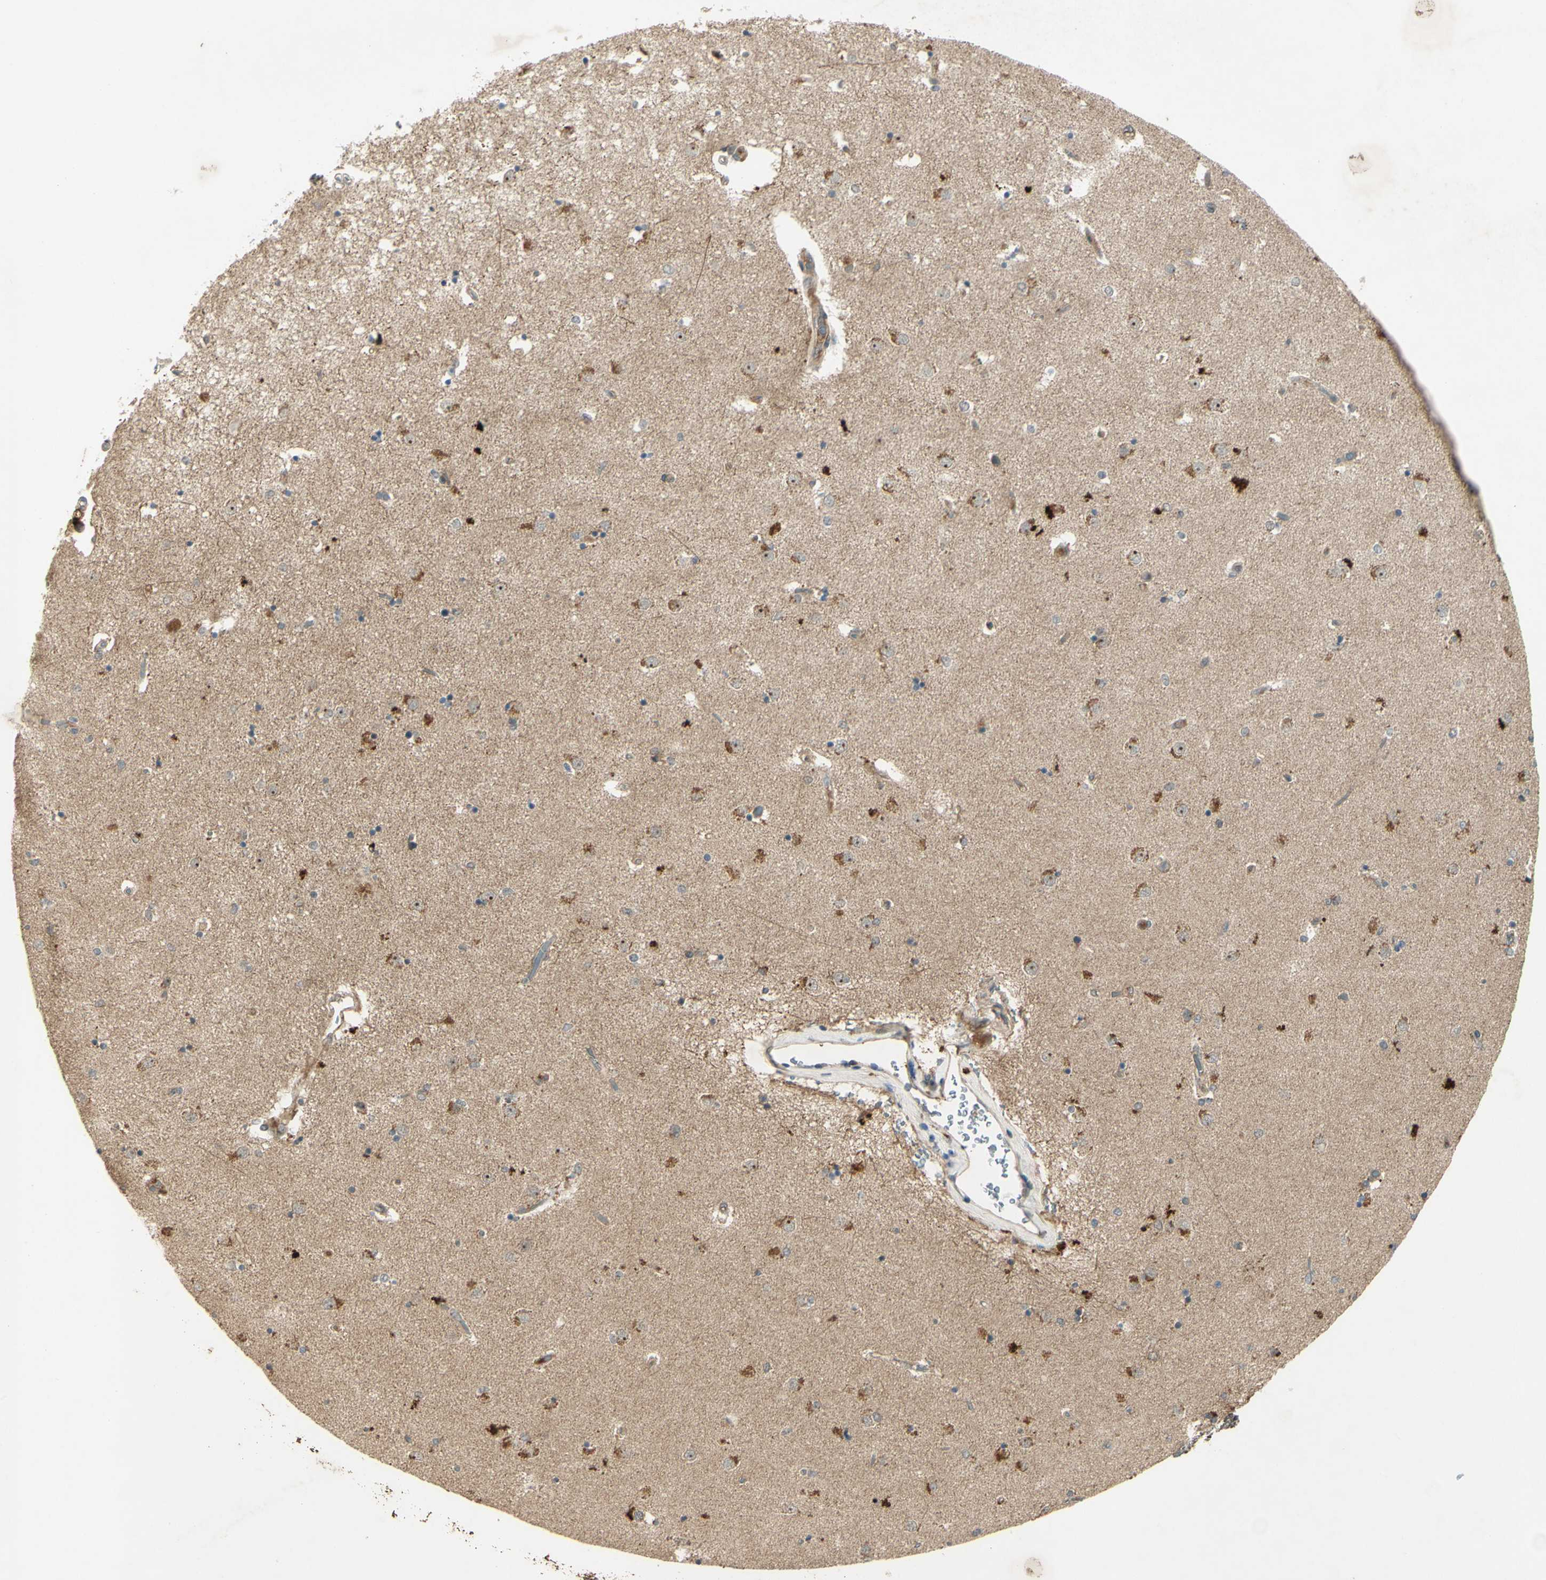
{"staining": {"intensity": "moderate", "quantity": "<25%", "location": "cytoplasmic/membranous"}, "tissue": "caudate", "cell_type": "Glial cells", "image_type": "normal", "snomed": [{"axis": "morphology", "description": "Normal tissue, NOS"}, {"axis": "topography", "description": "Lateral ventricle wall"}], "caption": "Immunohistochemistry staining of unremarkable caudate, which displays low levels of moderate cytoplasmic/membranous positivity in approximately <25% of glial cells indicating moderate cytoplasmic/membranous protein staining. The staining was performed using DAB (brown) for protein detection and nuclei were counterstained in hematoxylin (blue).", "gene": "RAD18", "patient": {"sex": "female", "age": 54}}